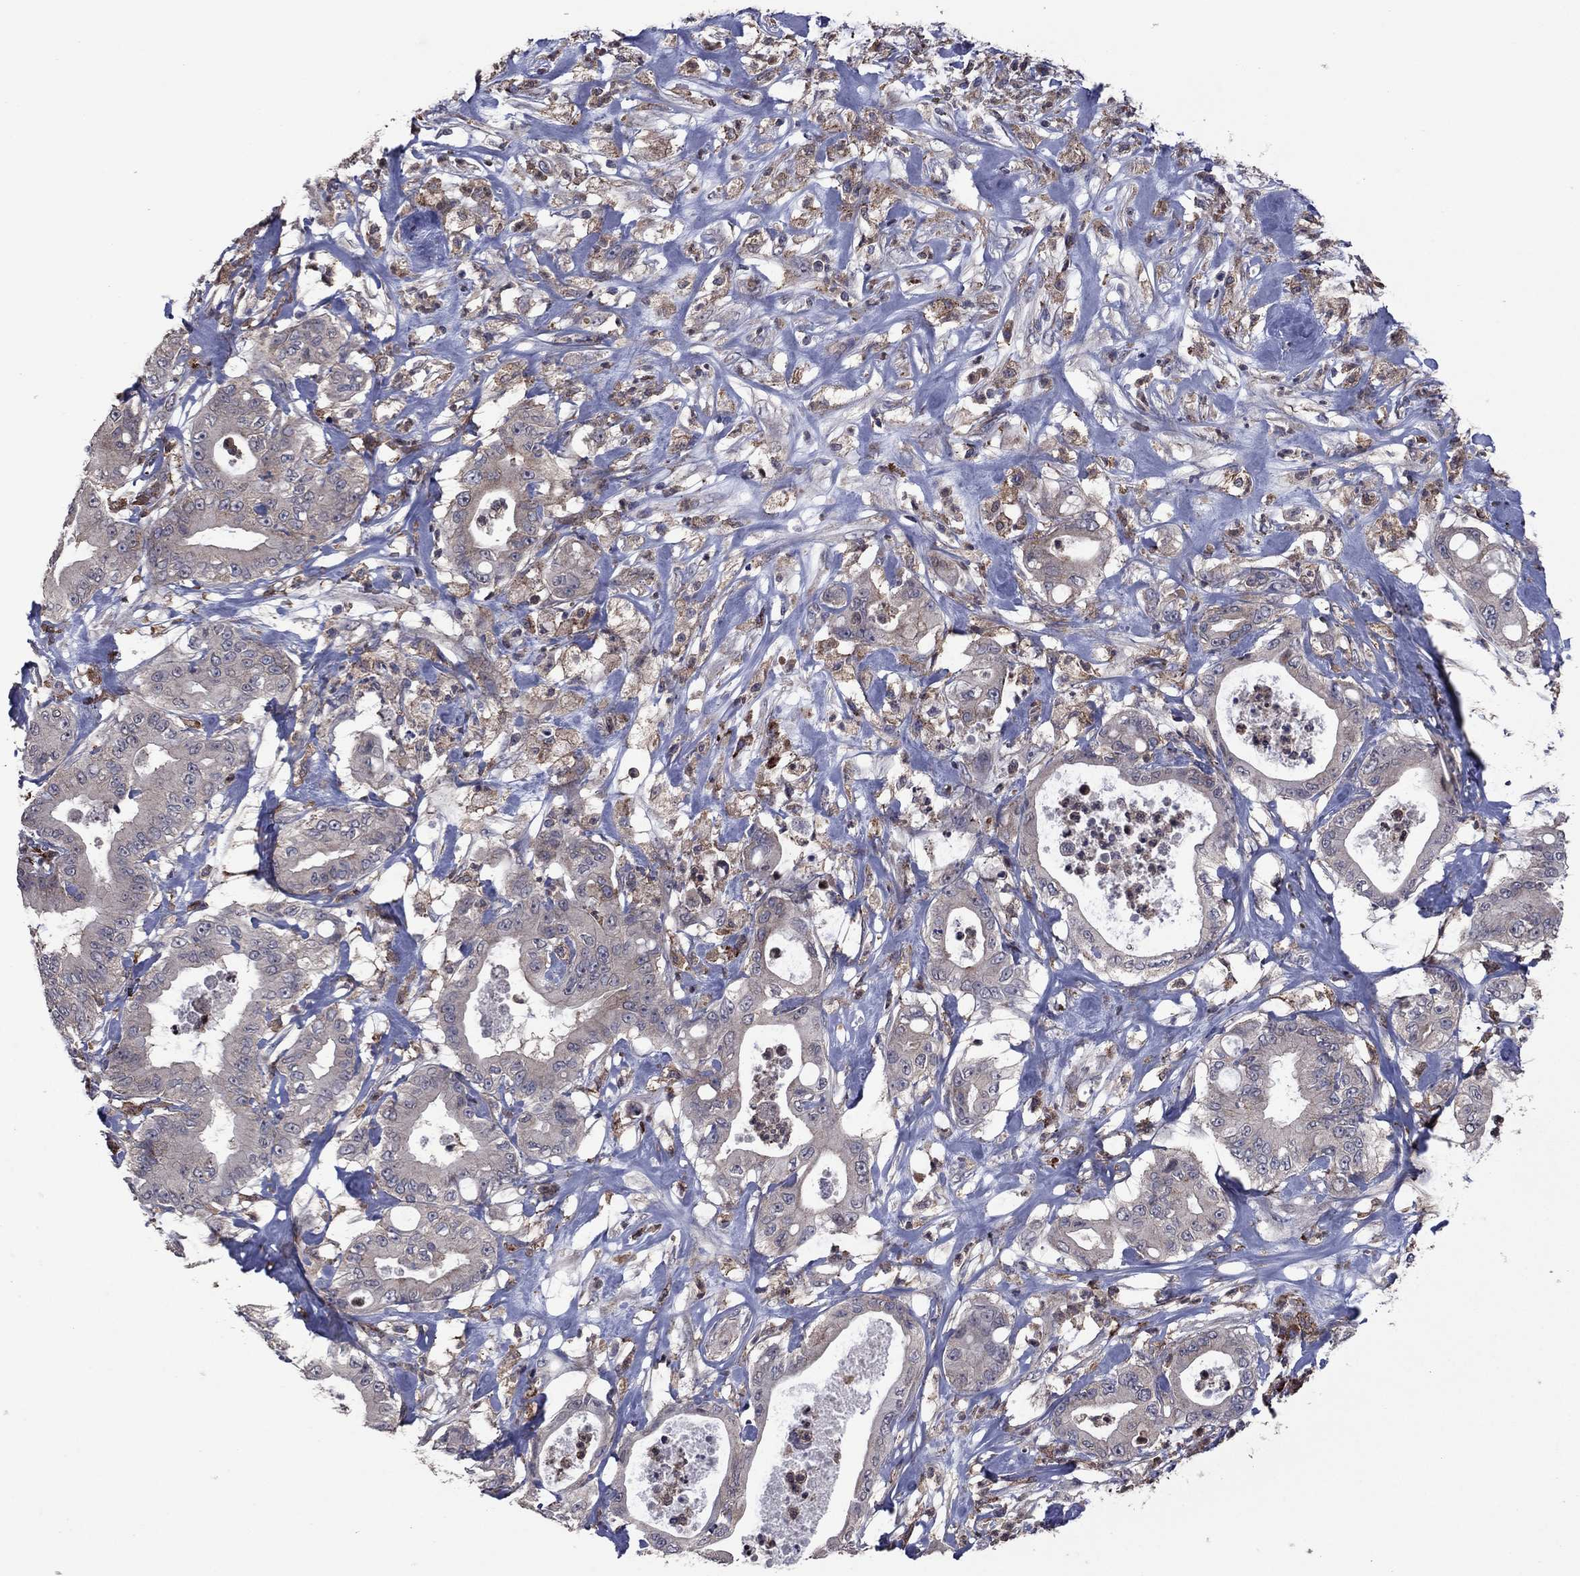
{"staining": {"intensity": "weak", "quantity": "25%-75%", "location": "cytoplasmic/membranous"}, "tissue": "pancreatic cancer", "cell_type": "Tumor cells", "image_type": "cancer", "snomed": [{"axis": "morphology", "description": "Adenocarcinoma, NOS"}, {"axis": "topography", "description": "Pancreas"}], "caption": "Tumor cells demonstrate low levels of weak cytoplasmic/membranous staining in approximately 25%-75% of cells in human adenocarcinoma (pancreatic).", "gene": "MEA1", "patient": {"sex": "male", "age": 71}}